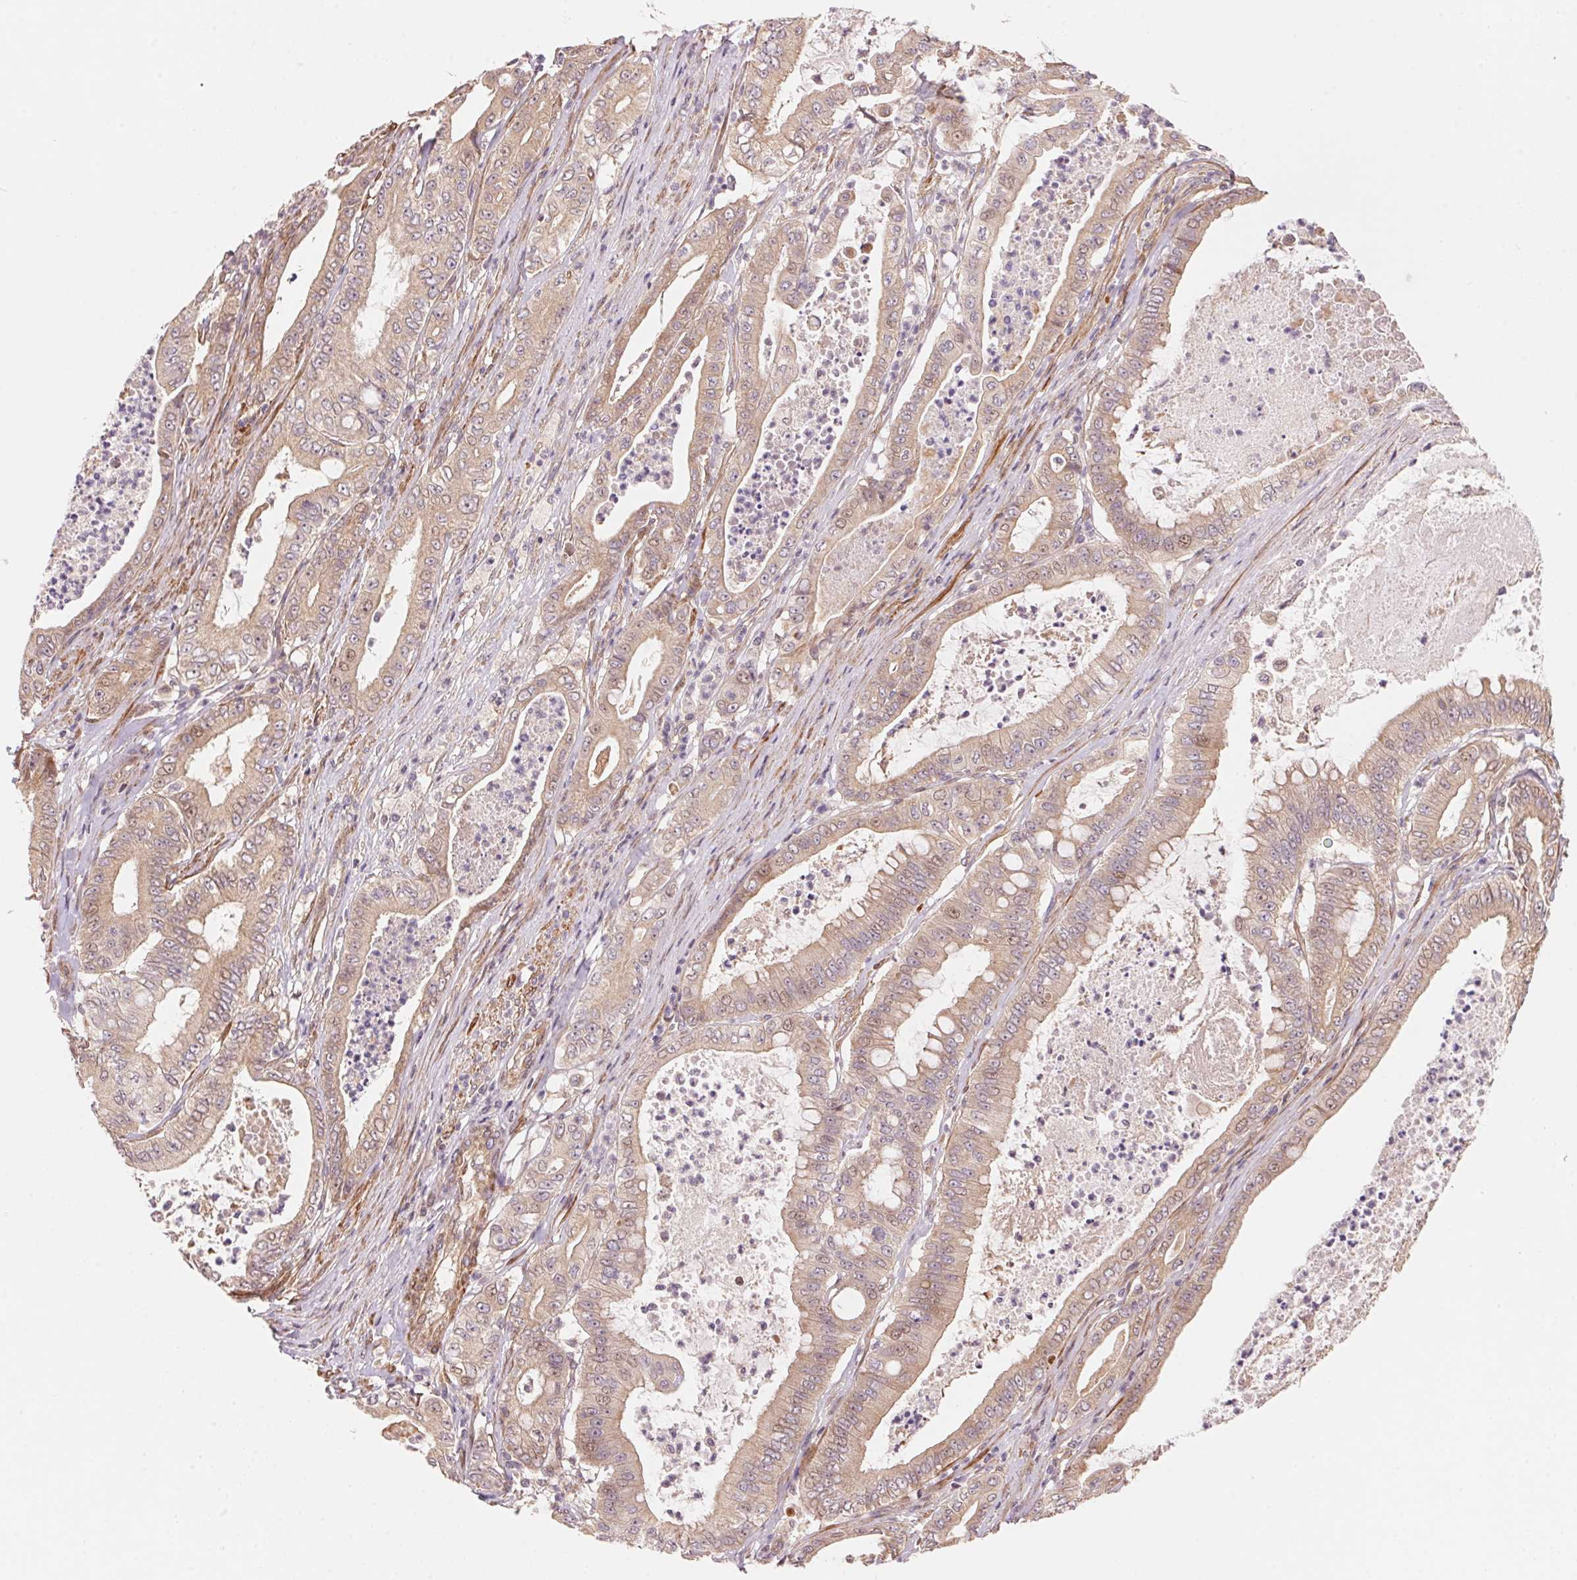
{"staining": {"intensity": "weak", "quantity": ">75%", "location": "cytoplasmic/membranous"}, "tissue": "pancreatic cancer", "cell_type": "Tumor cells", "image_type": "cancer", "snomed": [{"axis": "morphology", "description": "Adenocarcinoma, NOS"}, {"axis": "topography", "description": "Pancreas"}], "caption": "Protein staining reveals weak cytoplasmic/membranous expression in about >75% of tumor cells in adenocarcinoma (pancreatic).", "gene": "TNIP2", "patient": {"sex": "male", "age": 71}}